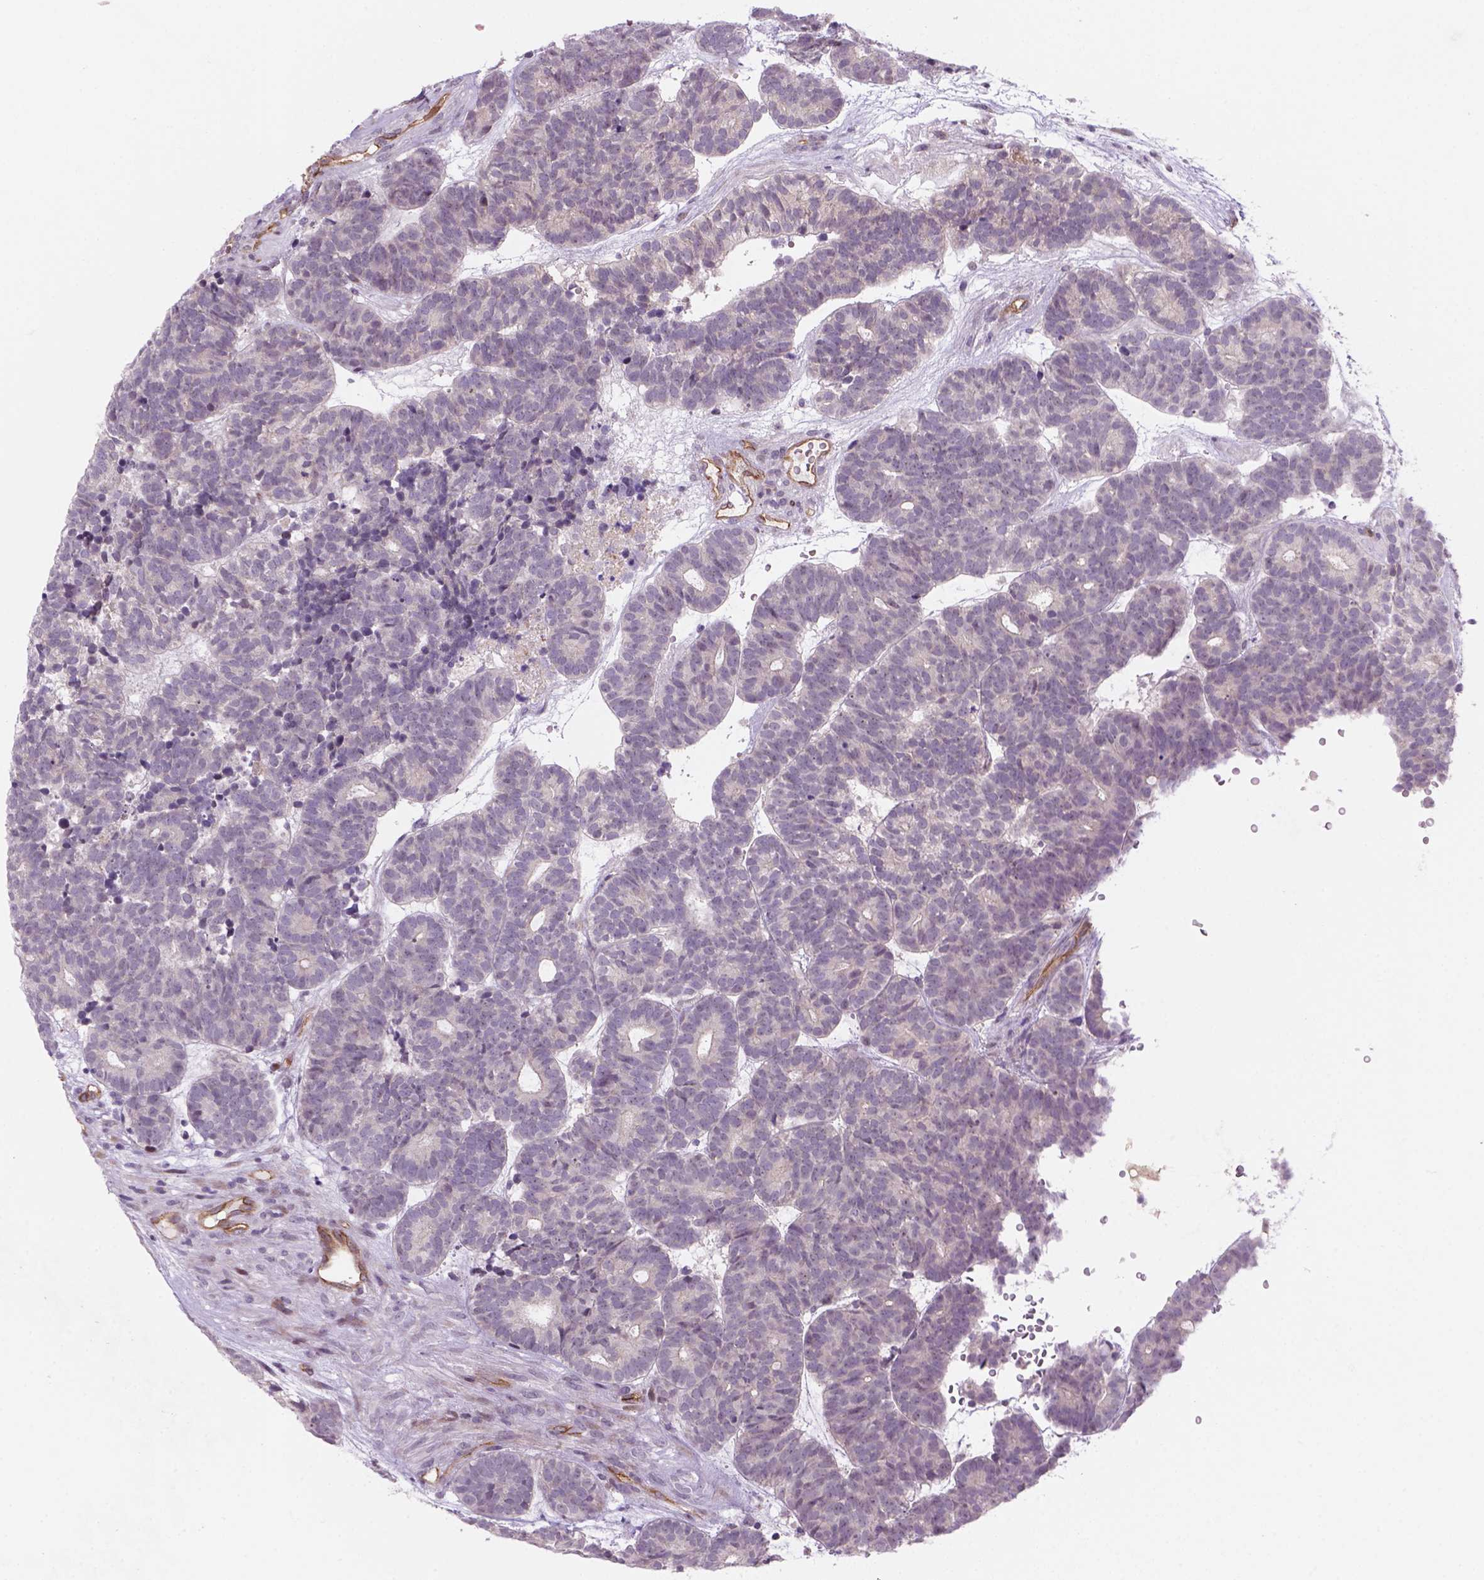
{"staining": {"intensity": "negative", "quantity": "none", "location": "none"}, "tissue": "head and neck cancer", "cell_type": "Tumor cells", "image_type": "cancer", "snomed": [{"axis": "morphology", "description": "Adenocarcinoma, NOS"}, {"axis": "topography", "description": "Head-Neck"}], "caption": "This is a histopathology image of immunohistochemistry staining of head and neck cancer, which shows no positivity in tumor cells.", "gene": "VSTM5", "patient": {"sex": "female", "age": 81}}